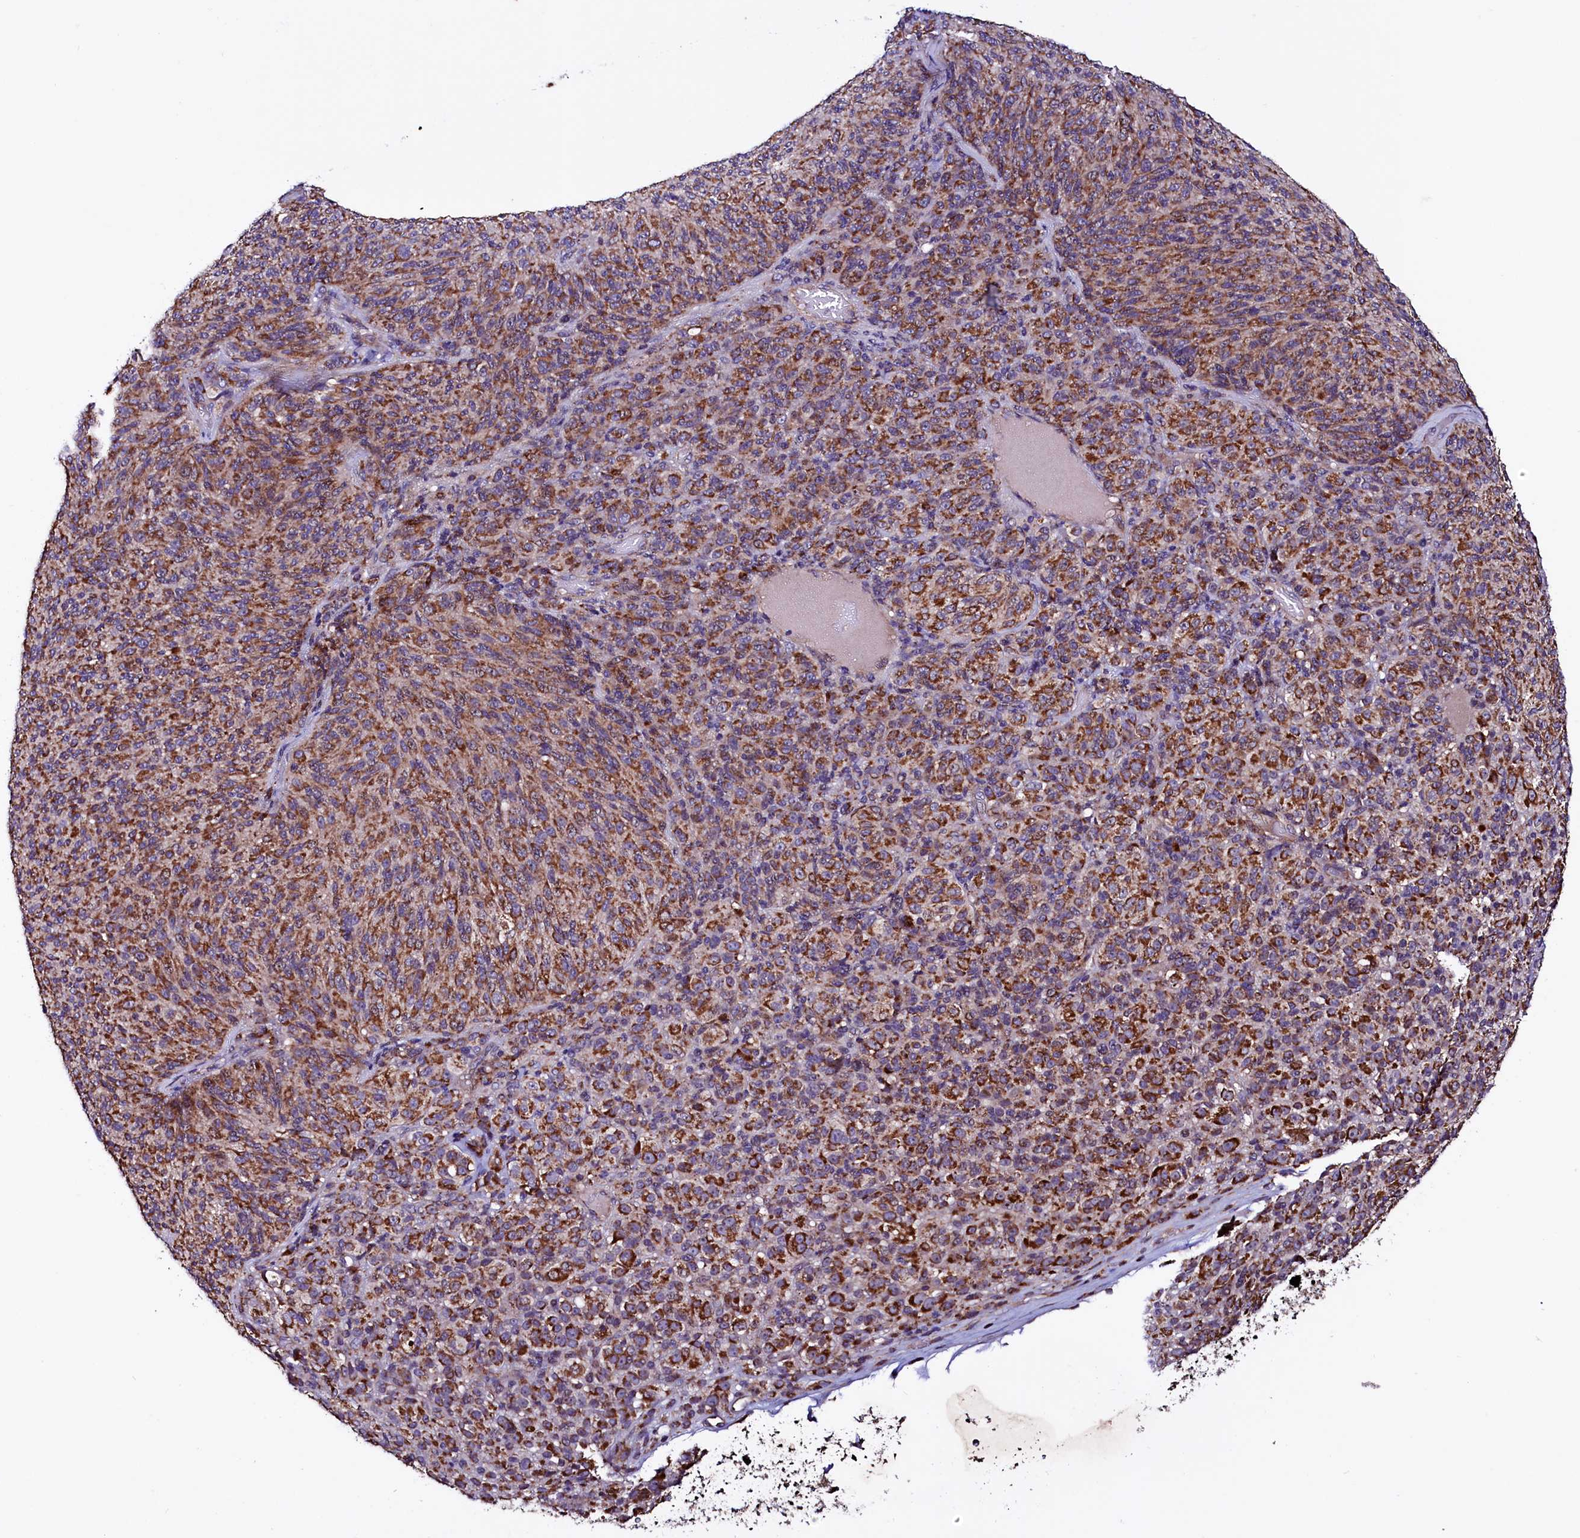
{"staining": {"intensity": "strong", "quantity": ">75%", "location": "cytoplasmic/membranous"}, "tissue": "melanoma", "cell_type": "Tumor cells", "image_type": "cancer", "snomed": [{"axis": "morphology", "description": "Malignant melanoma, Metastatic site"}, {"axis": "topography", "description": "Brain"}], "caption": "This photomicrograph reveals malignant melanoma (metastatic site) stained with IHC to label a protein in brown. The cytoplasmic/membranous of tumor cells show strong positivity for the protein. Nuclei are counter-stained blue.", "gene": "STARD5", "patient": {"sex": "female", "age": 56}}